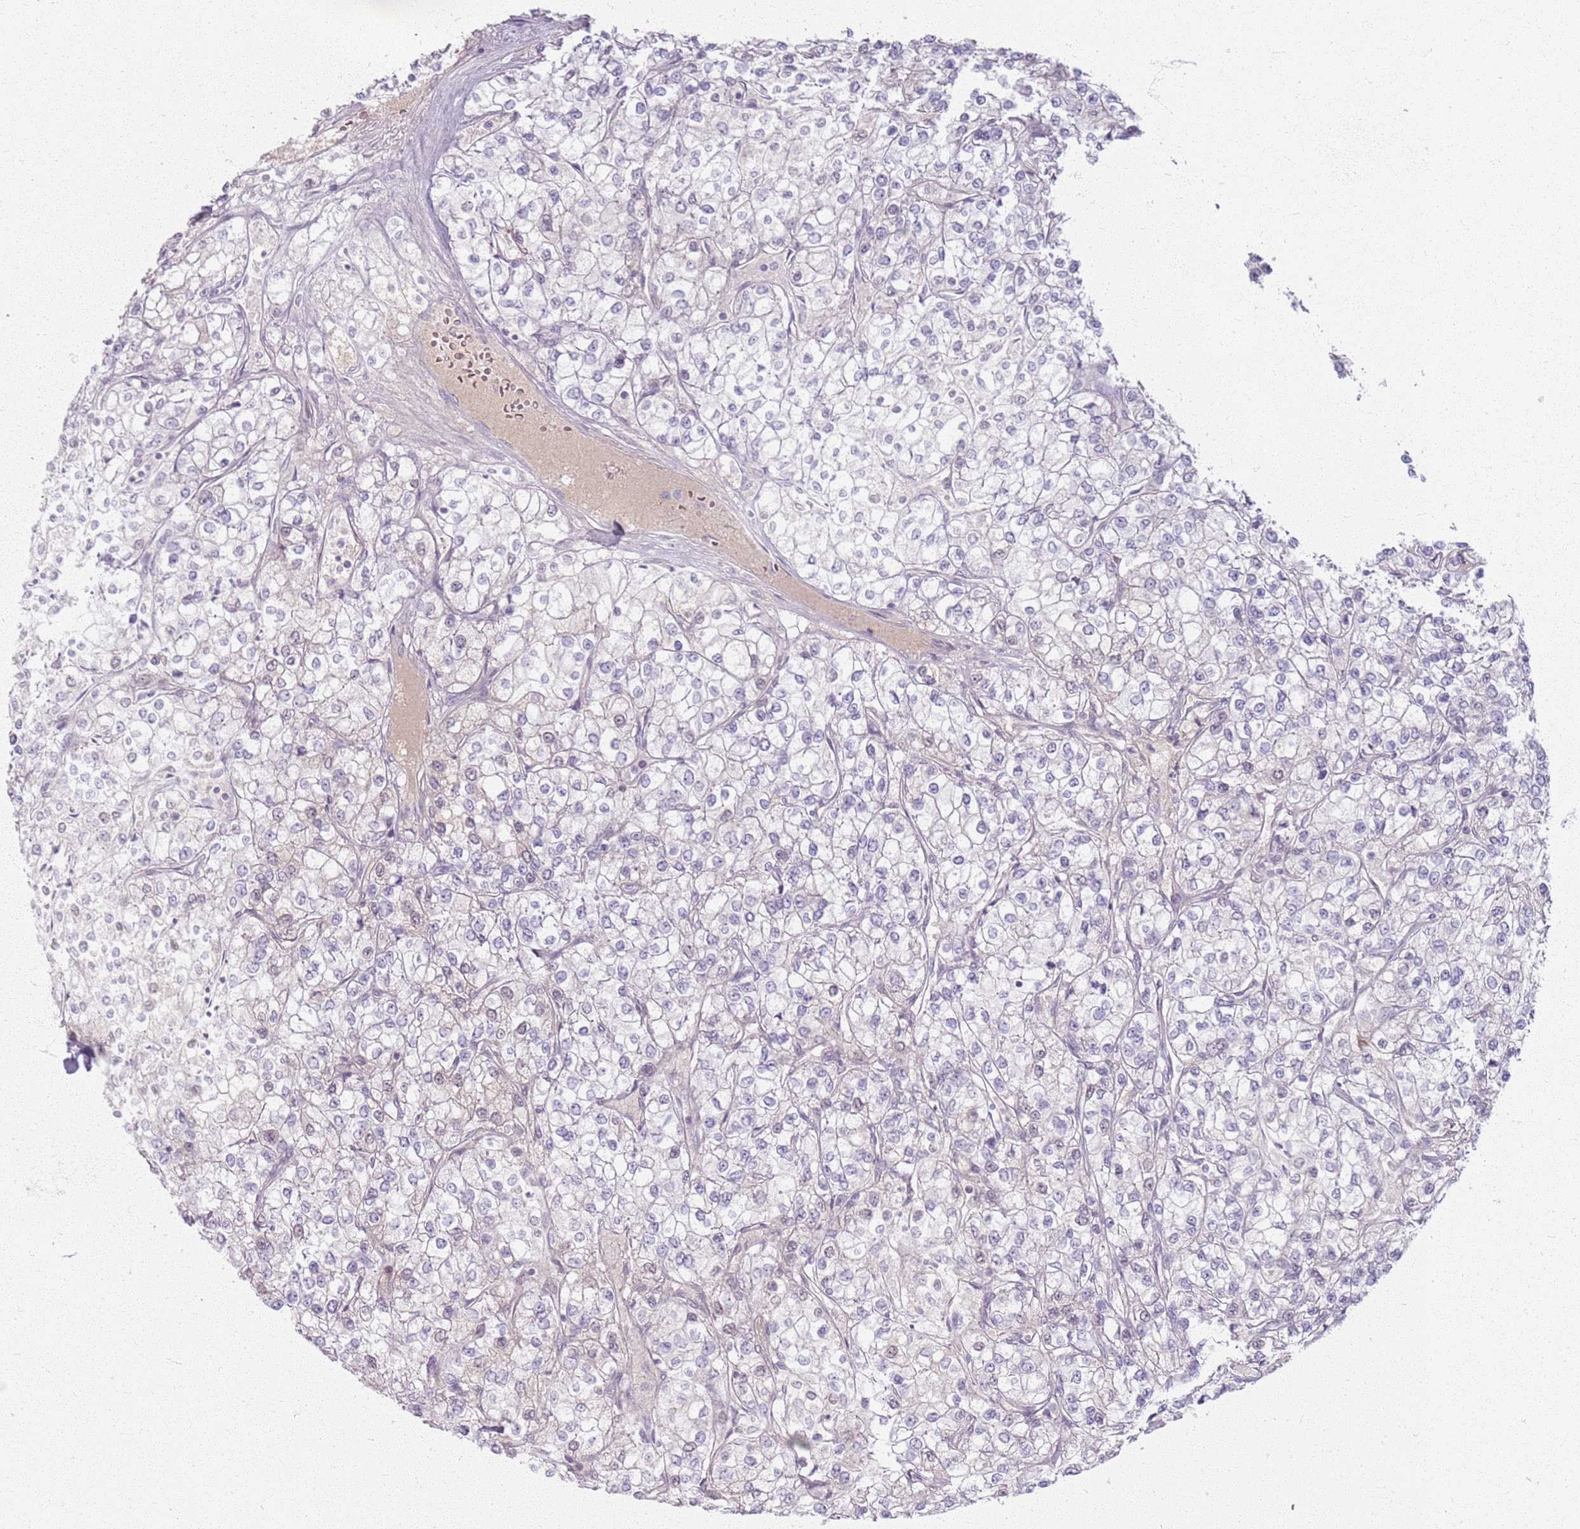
{"staining": {"intensity": "negative", "quantity": "none", "location": "none"}, "tissue": "renal cancer", "cell_type": "Tumor cells", "image_type": "cancer", "snomed": [{"axis": "morphology", "description": "Adenocarcinoma, NOS"}, {"axis": "topography", "description": "Kidney"}], "caption": "Immunohistochemistry (IHC) histopathology image of neoplastic tissue: human renal cancer stained with DAB (3,3'-diaminobenzidine) shows no significant protein positivity in tumor cells.", "gene": "CRIPT", "patient": {"sex": "male", "age": 80}}